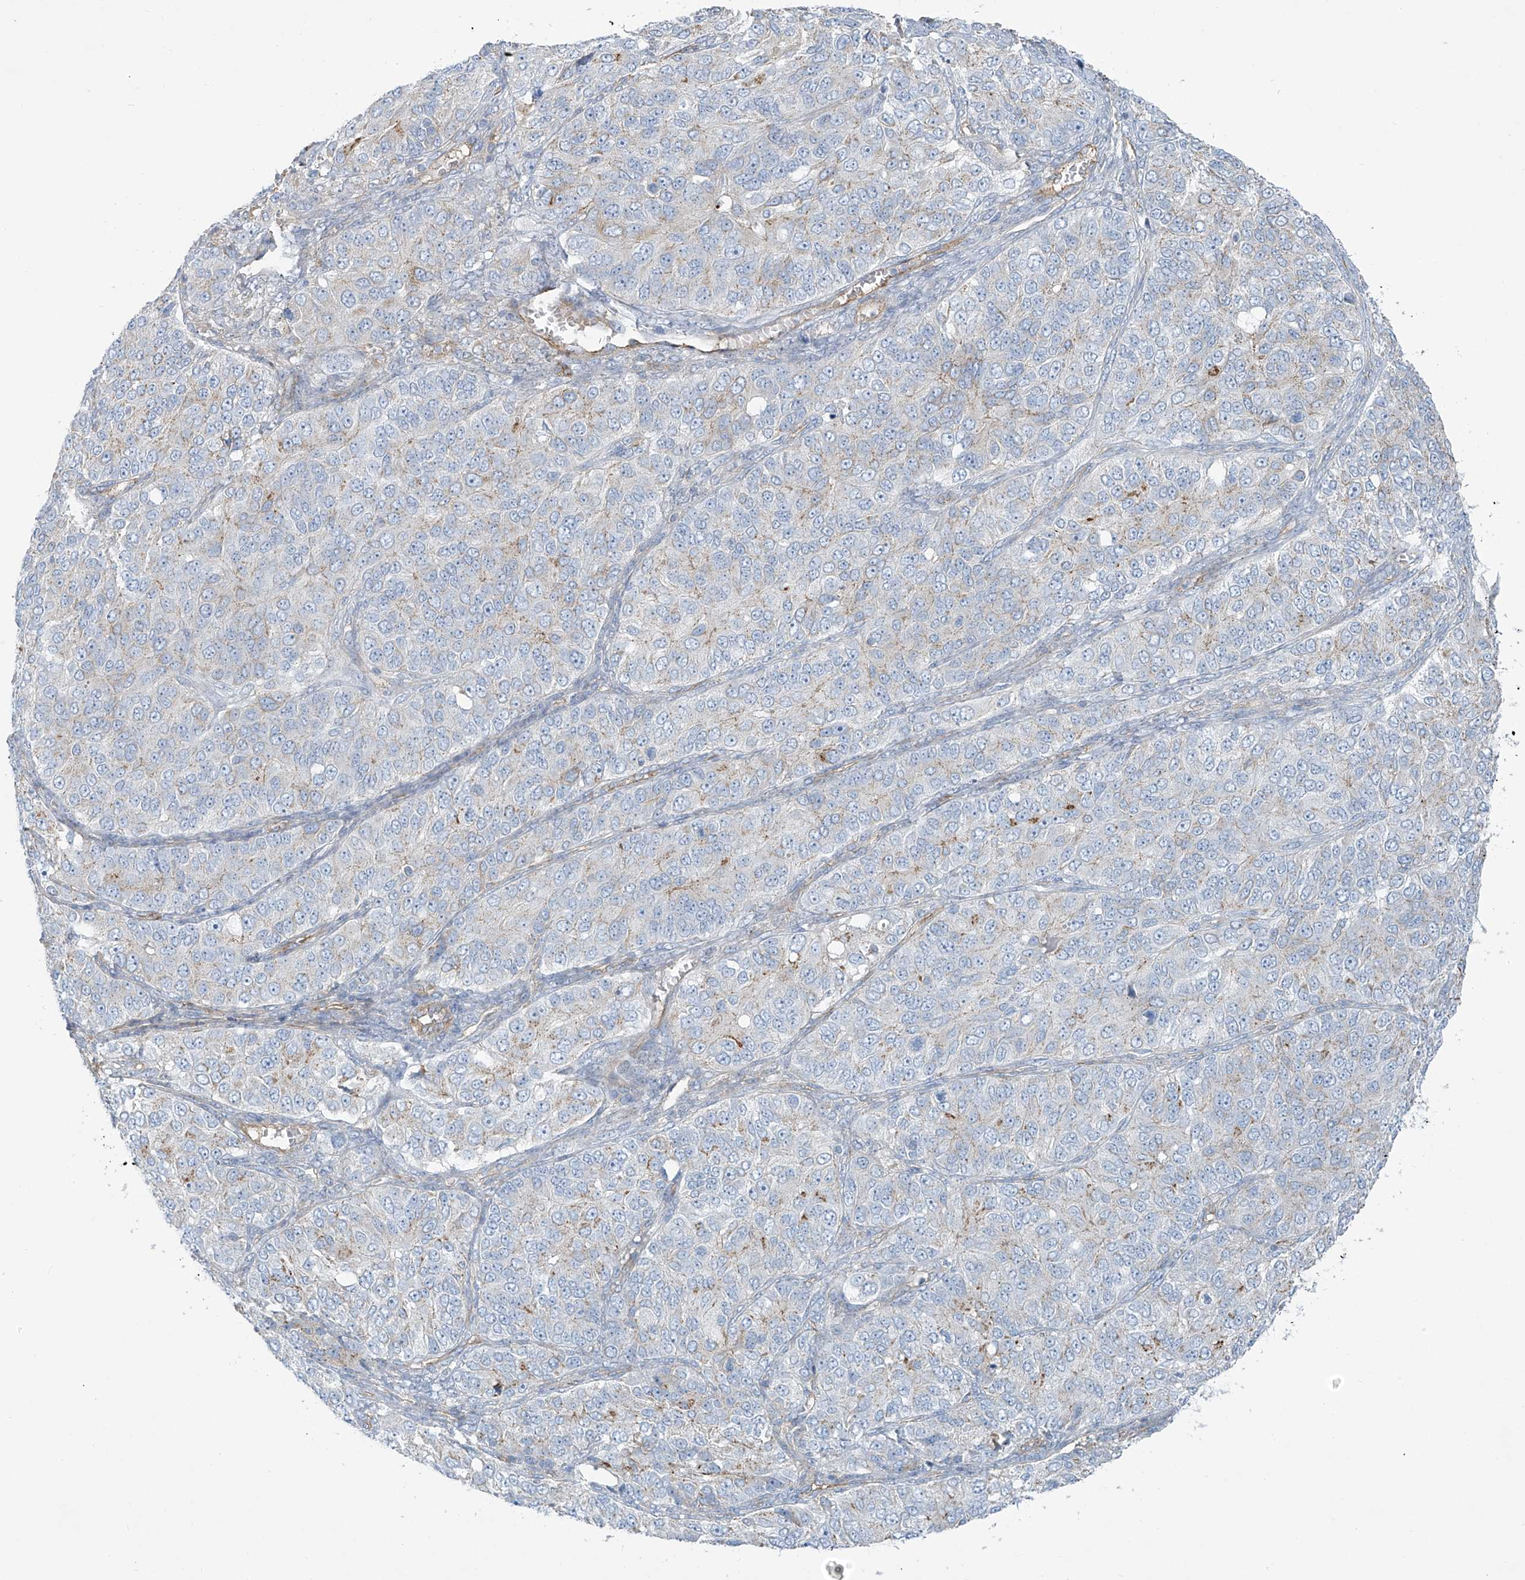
{"staining": {"intensity": "negative", "quantity": "none", "location": "none"}, "tissue": "ovarian cancer", "cell_type": "Tumor cells", "image_type": "cancer", "snomed": [{"axis": "morphology", "description": "Carcinoma, endometroid"}, {"axis": "topography", "description": "Ovary"}], "caption": "IHC photomicrograph of neoplastic tissue: ovarian endometroid carcinoma stained with DAB displays no significant protein staining in tumor cells.", "gene": "VAMP5", "patient": {"sex": "female", "age": 51}}